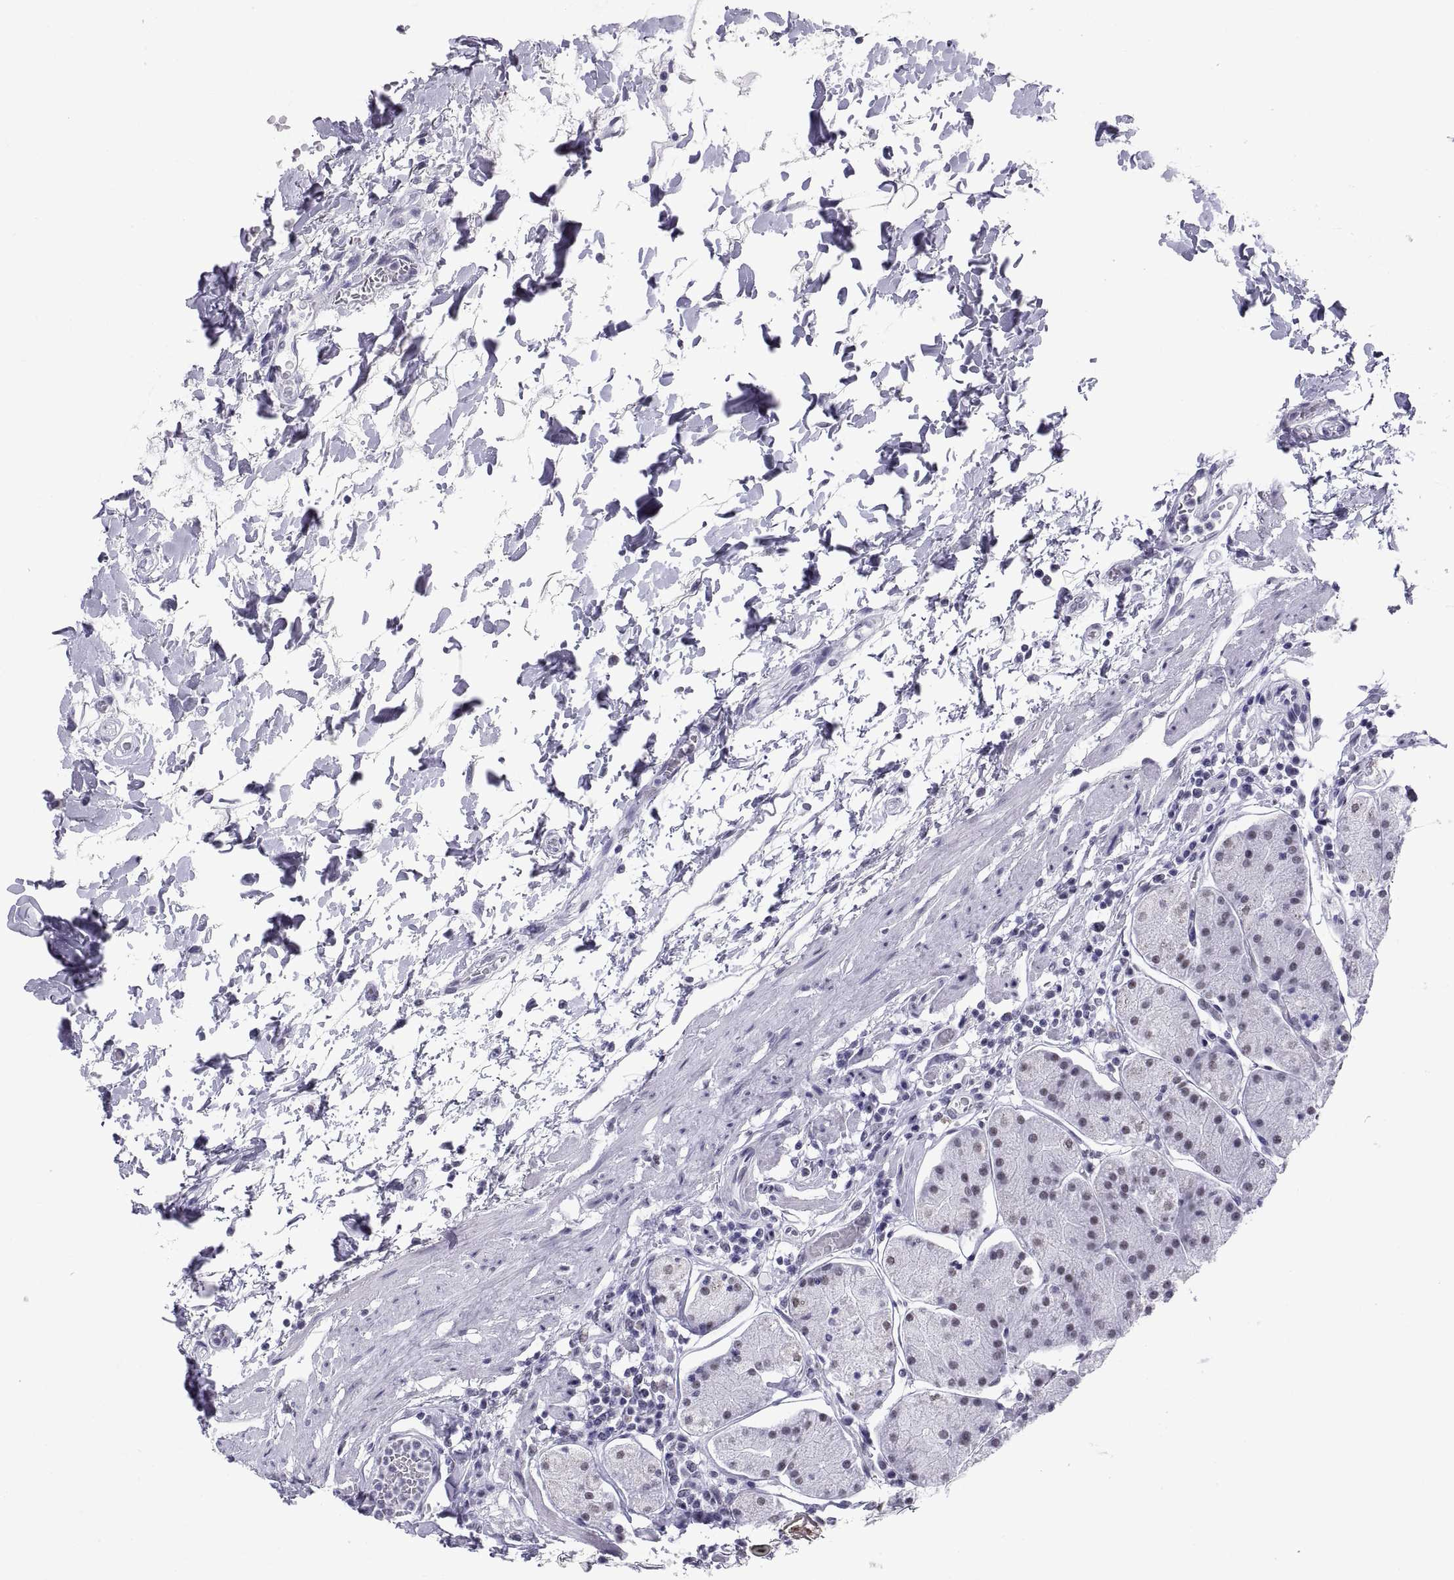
{"staining": {"intensity": "weak", "quantity": "25%-75%", "location": "nuclear"}, "tissue": "stomach", "cell_type": "Glandular cells", "image_type": "normal", "snomed": [{"axis": "morphology", "description": "Normal tissue, NOS"}, {"axis": "topography", "description": "Stomach"}], "caption": "A photomicrograph of stomach stained for a protein displays weak nuclear brown staining in glandular cells. The protein of interest is shown in brown color, while the nuclei are stained blue.", "gene": "NEUROD6", "patient": {"sex": "male", "age": 54}}